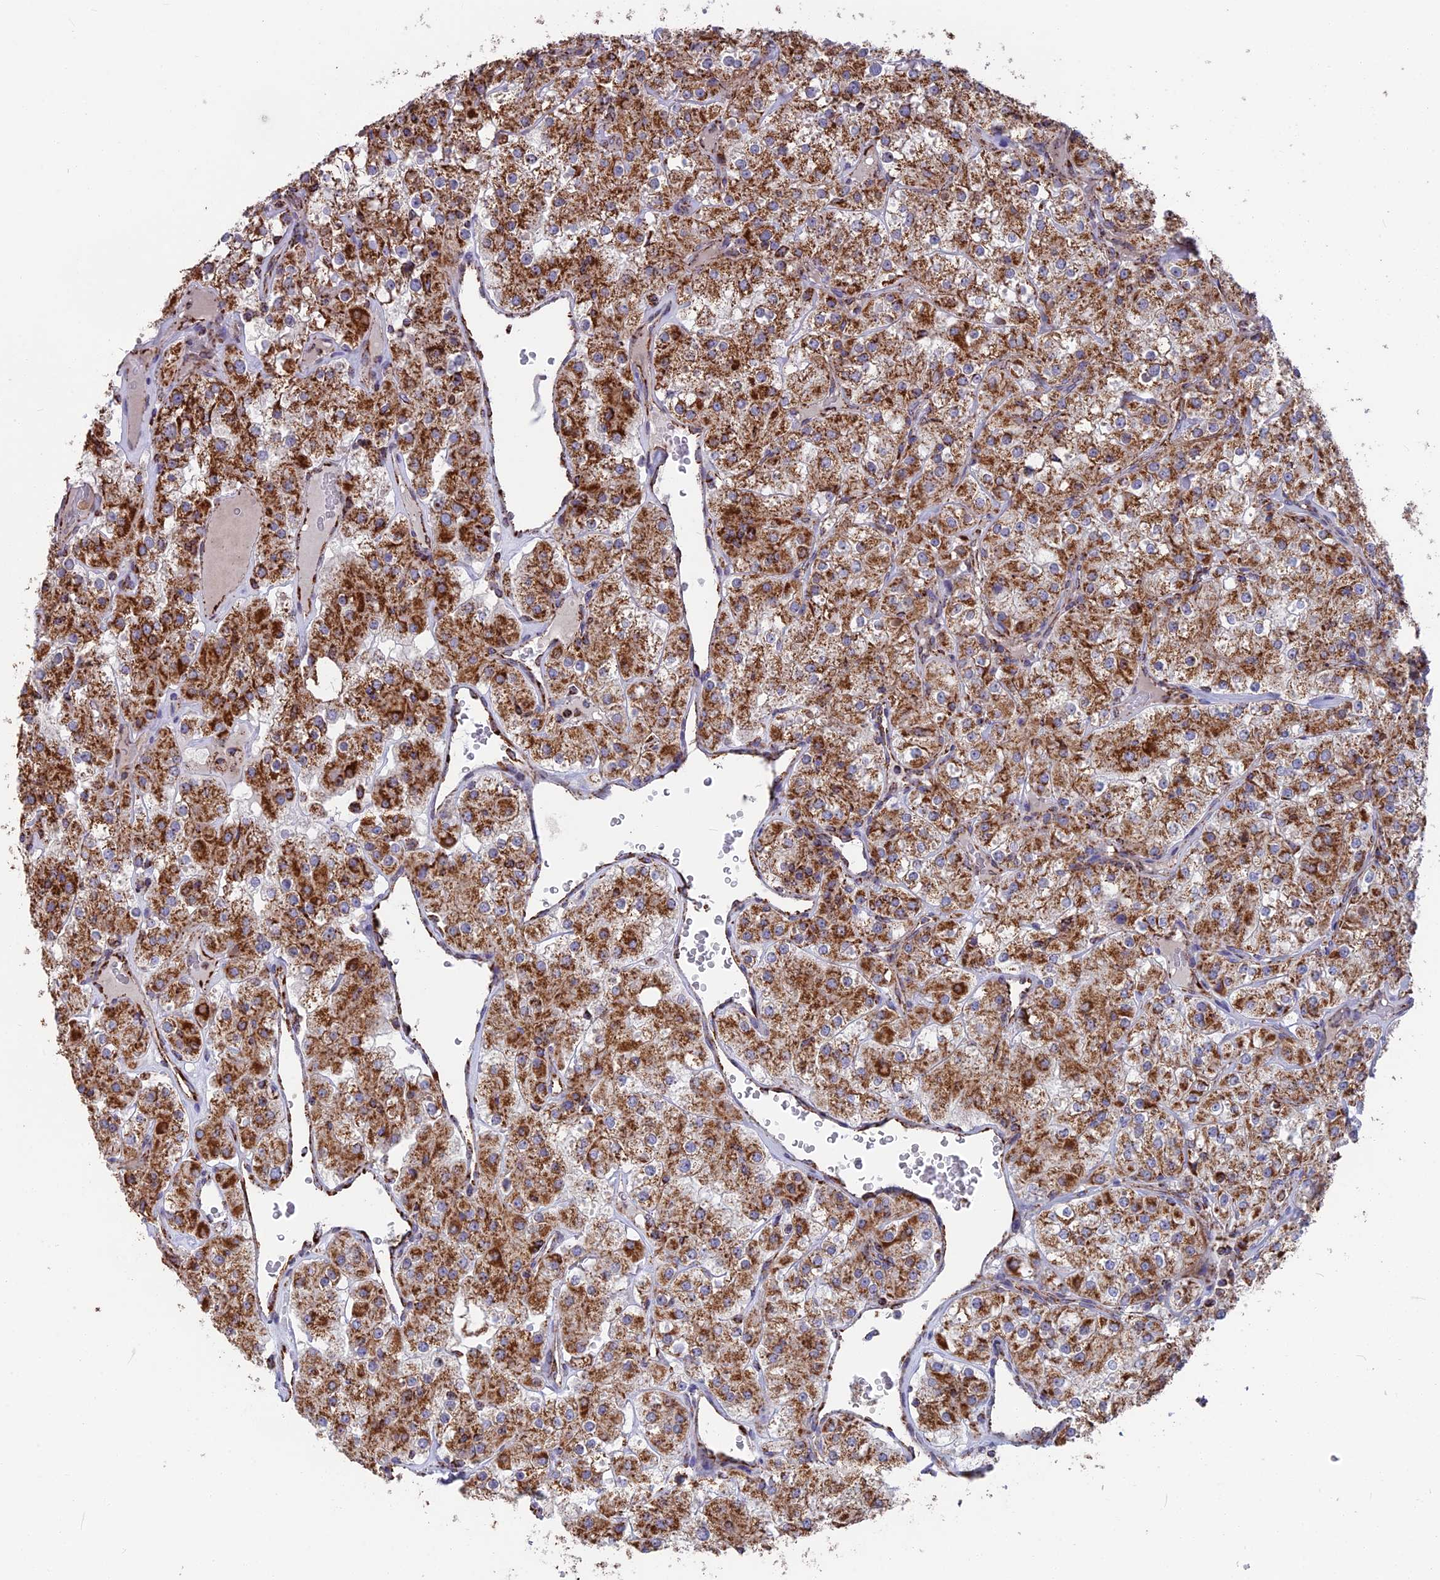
{"staining": {"intensity": "strong", "quantity": ">75%", "location": "cytoplasmic/membranous"}, "tissue": "renal cancer", "cell_type": "Tumor cells", "image_type": "cancer", "snomed": [{"axis": "morphology", "description": "Adenocarcinoma, NOS"}, {"axis": "topography", "description": "Kidney"}], "caption": "Protein analysis of adenocarcinoma (renal) tissue demonstrates strong cytoplasmic/membranous expression in about >75% of tumor cells. The staining was performed using DAB (3,3'-diaminobenzidine) to visualize the protein expression in brown, while the nuclei were stained in blue with hematoxylin (Magnification: 20x).", "gene": "CS", "patient": {"sex": "male", "age": 77}}